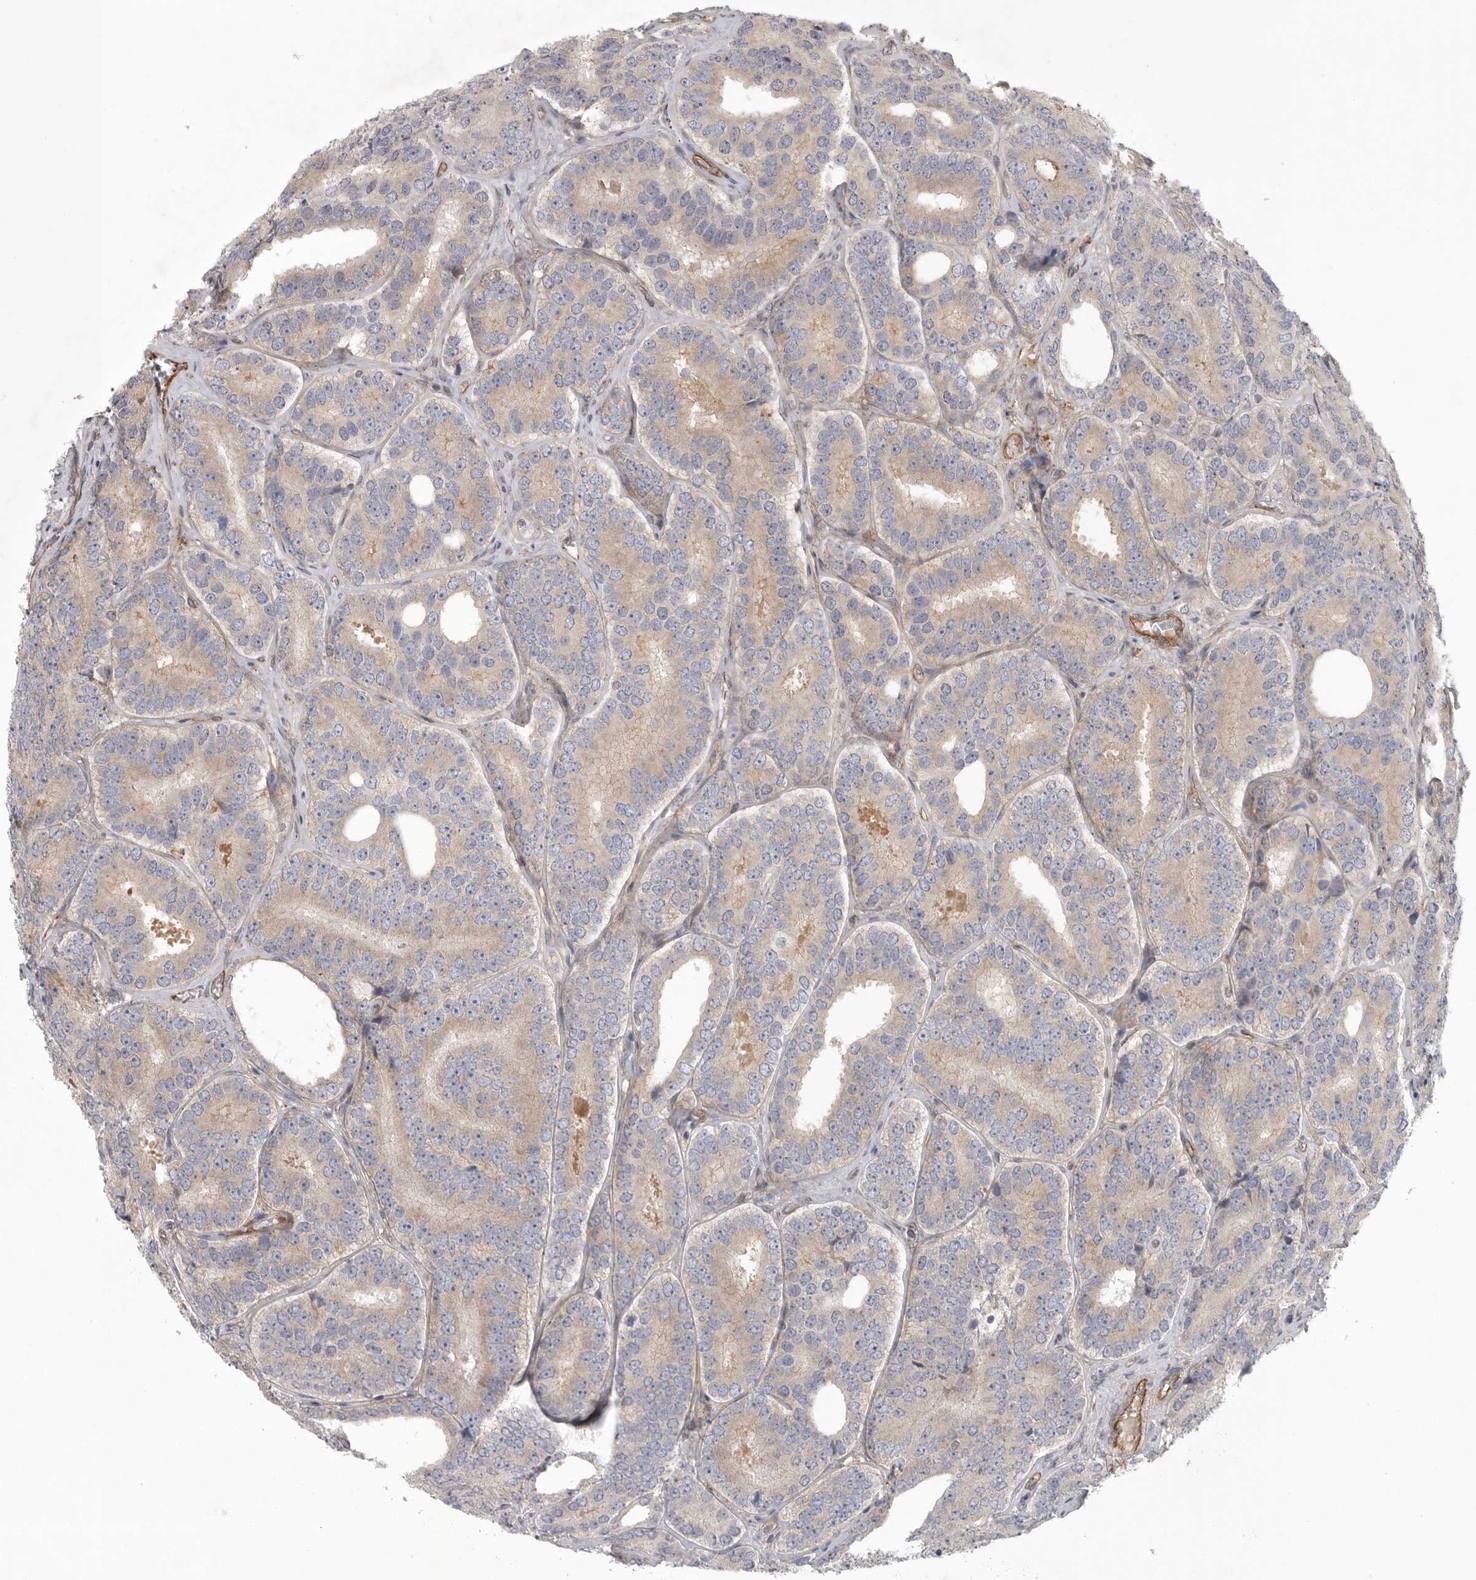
{"staining": {"intensity": "weak", "quantity": ">75%", "location": "cytoplasmic/membranous"}, "tissue": "prostate cancer", "cell_type": "Tumor cells", "image_type": "cancer", "snomed": [{"axis": "morphology", "description": "Adenocarcinoma, High grade"}, {"axis": "topography", "description": "Prostate"}], "caption": "The image demonstrates immunohistochemical staining of prostate high-grade adenocarcinoma. There is weak cytoplasmic/membranous expression is appreciated in about >75% of tumor cells.", "gene": "LONRF1", "patient": {"sex": "male", "age": 56}}